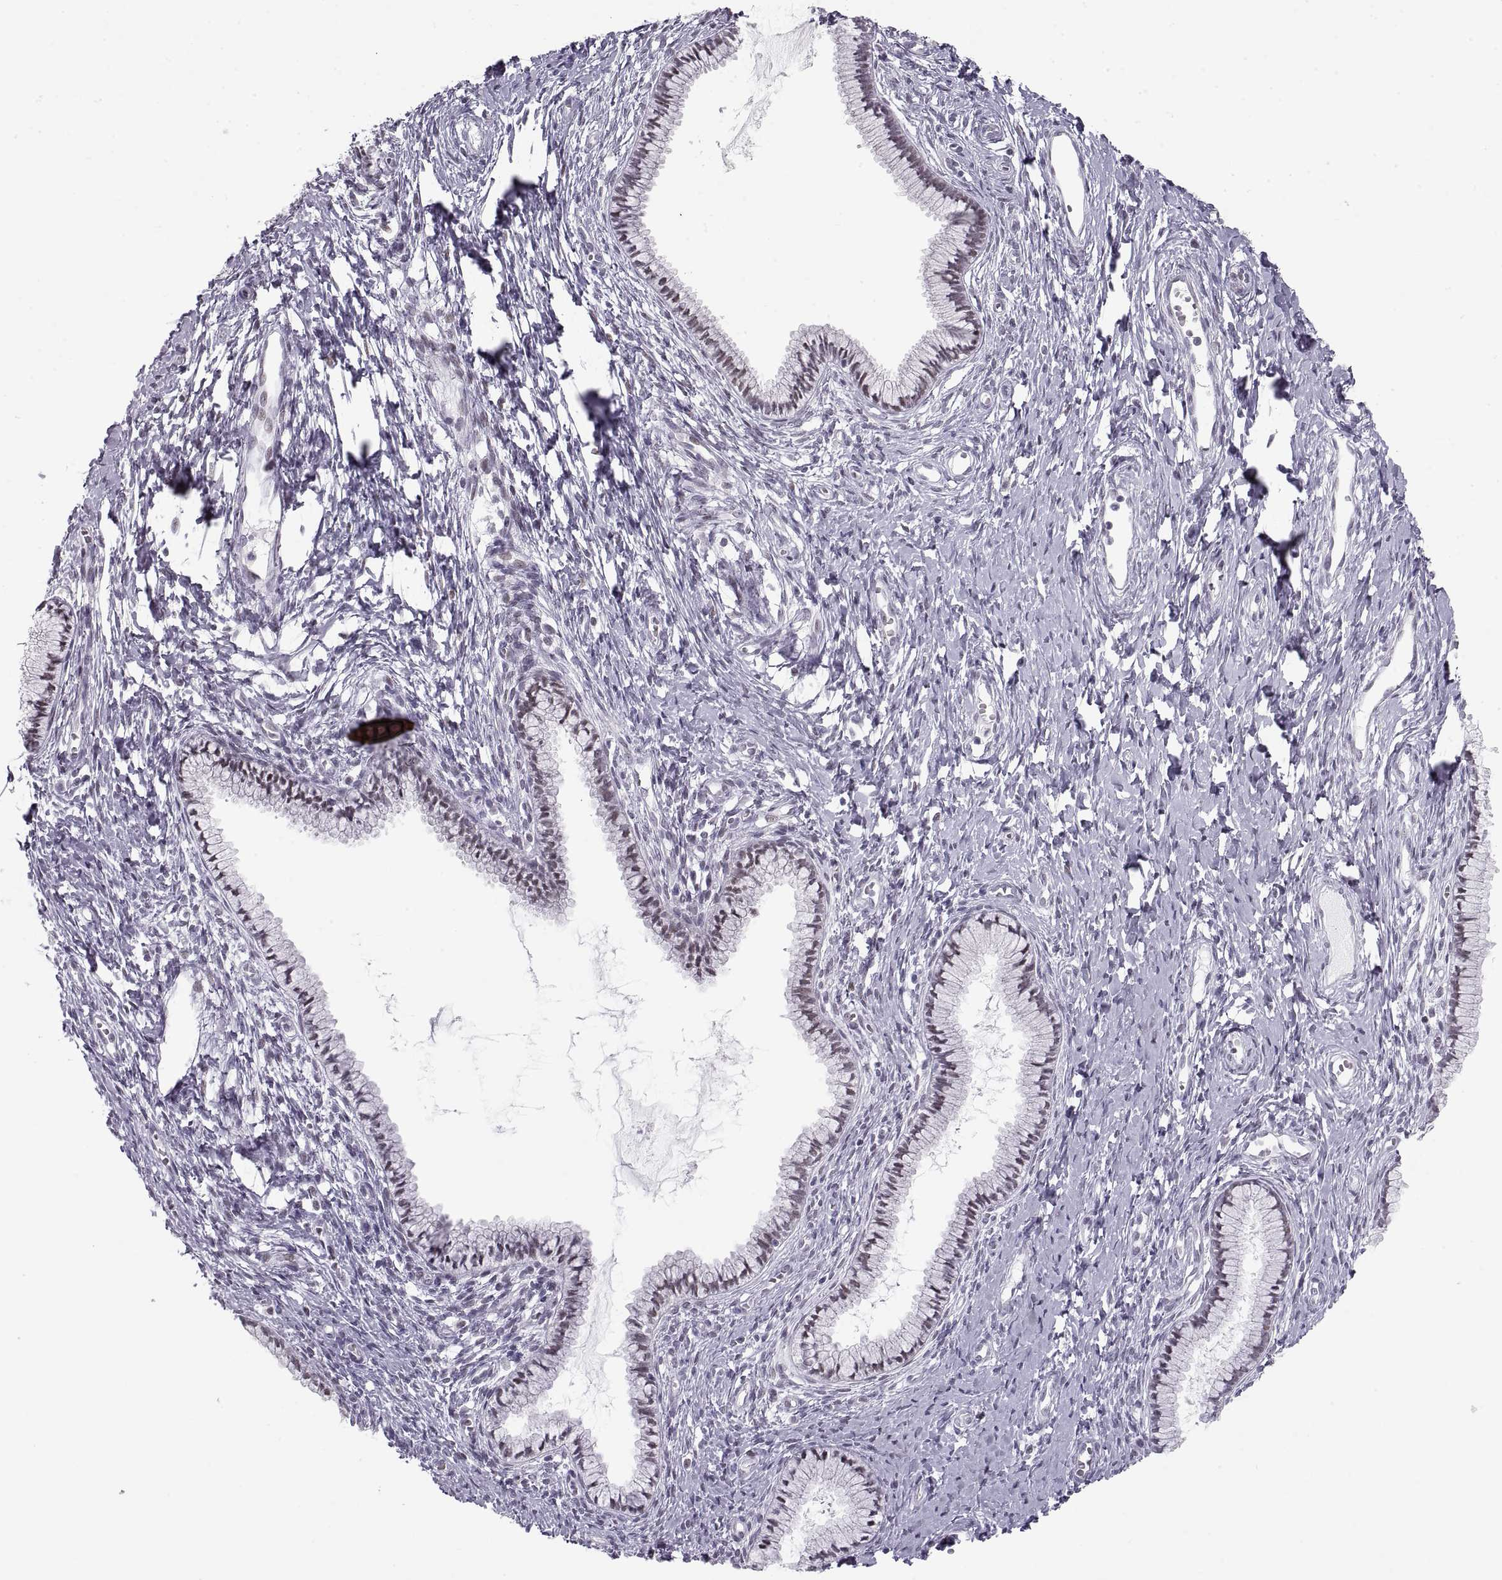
{"staining": {"intensity": "negative", "quantity": "none", "location": "none"}, "tissue": "cervix", "cell_type": "Glandular cells", "image_type": "normal", "snomed": [{"axis": "morphology", "description": "Normal tissue, NOS"}, {"axis": "topography", "description": "Cervix"}], "caption": "Immunohistochemistry photomicrograph of benign cervix: human cervix stained with DAB (3,3'-diaminobenzidine) shows no significant protein expression in glandular cells.", "gene": "NANOS3", "patient": {"sex": "female", "age": 40}}